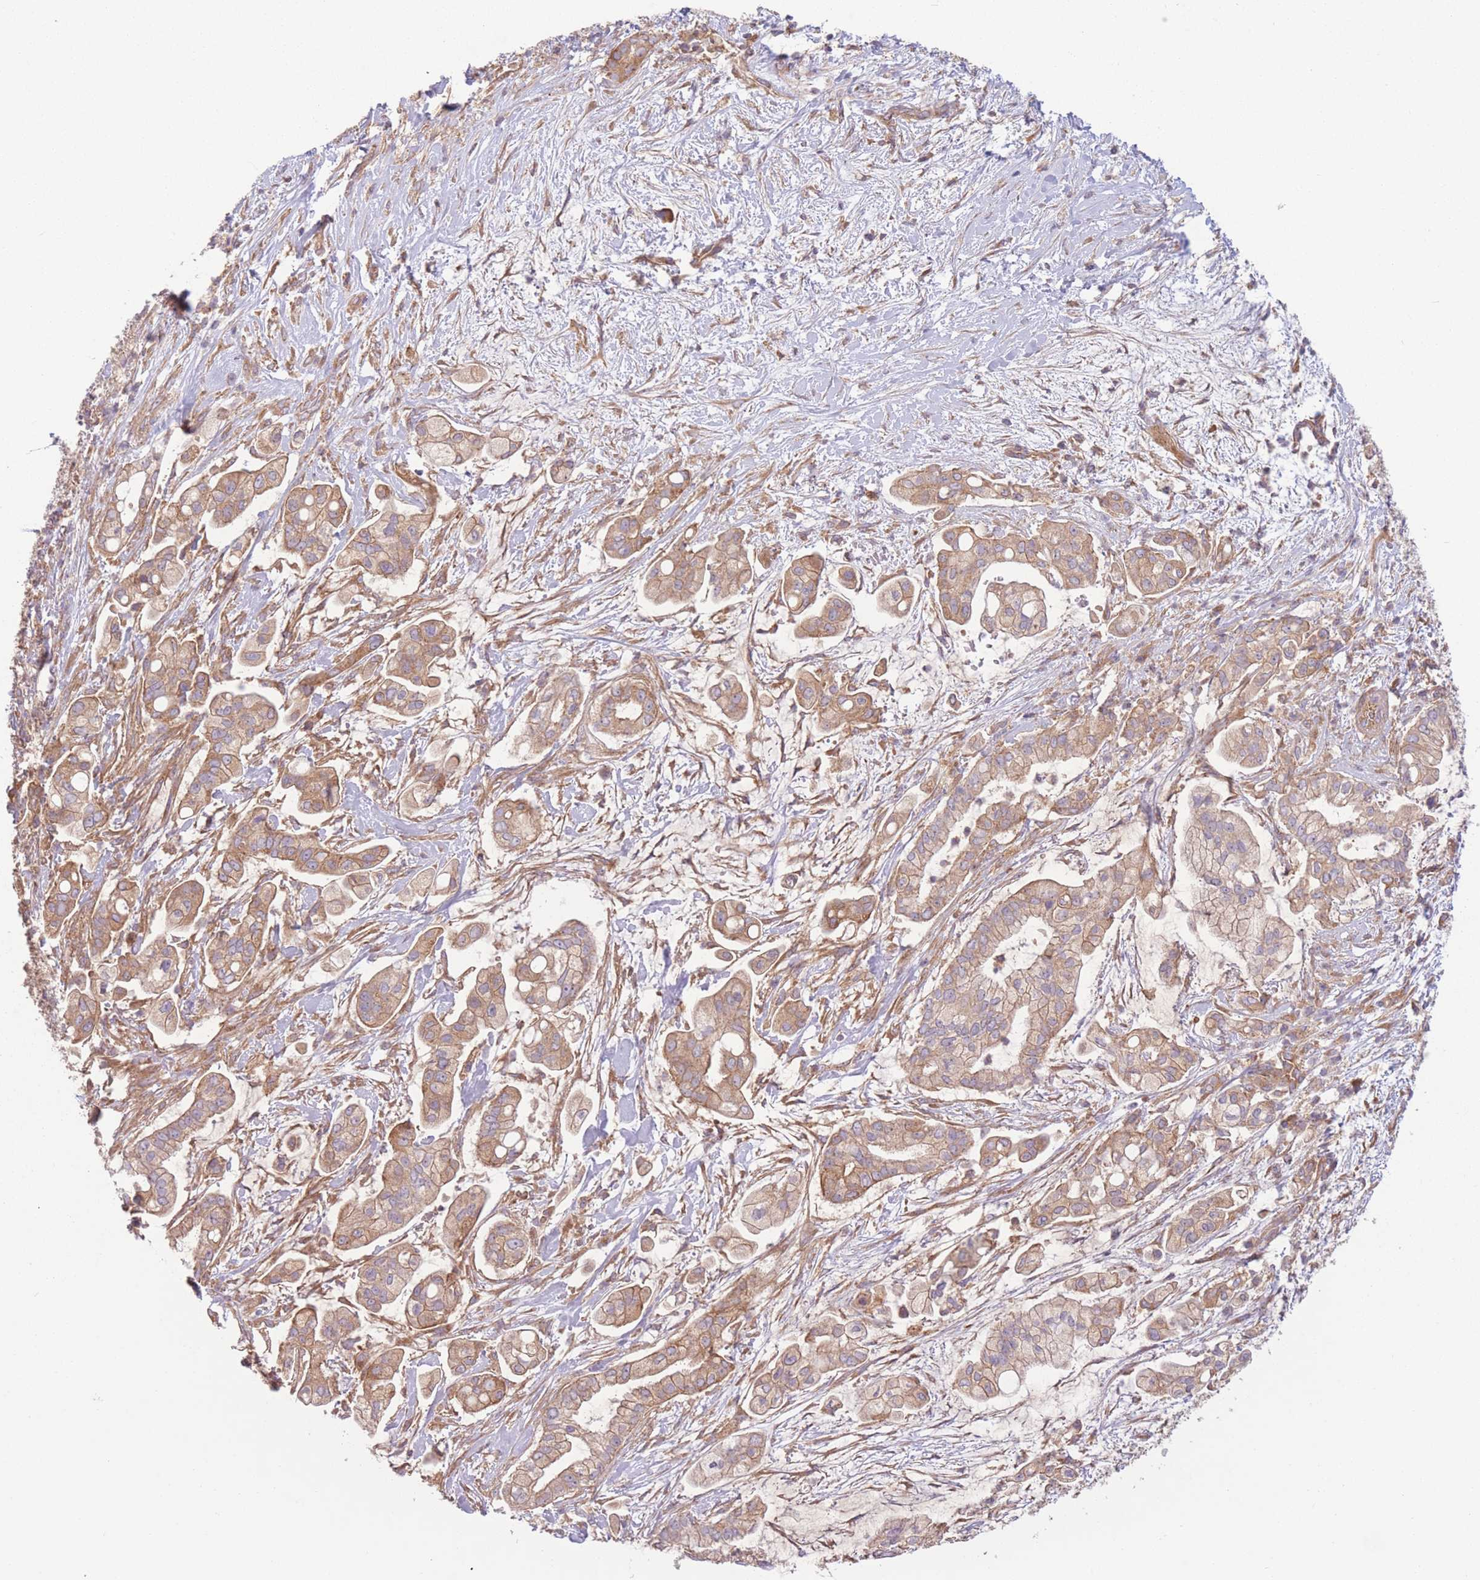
{"staining": {"intensity": "moderate", "quantity": ">75%", "location": "cytoplasmic/membranous"}, "tissue": "pancreatic cancer", "cell_type": "Tumor cells", "image_type": "cancer", "snomed": [{"axis": "morphology", "description": "Adenocarcinoma, NOS"}, {"axis": "topography", "description": "Pancreas"}], "caption": "Adenocarcinoma (pancreatic) tissue demonstrates moderate cytoplasmic/membranous staining in about >75% of tumor cells", "gene": "WASHC2A", "patient": {"sex": "female", "age": 69}}